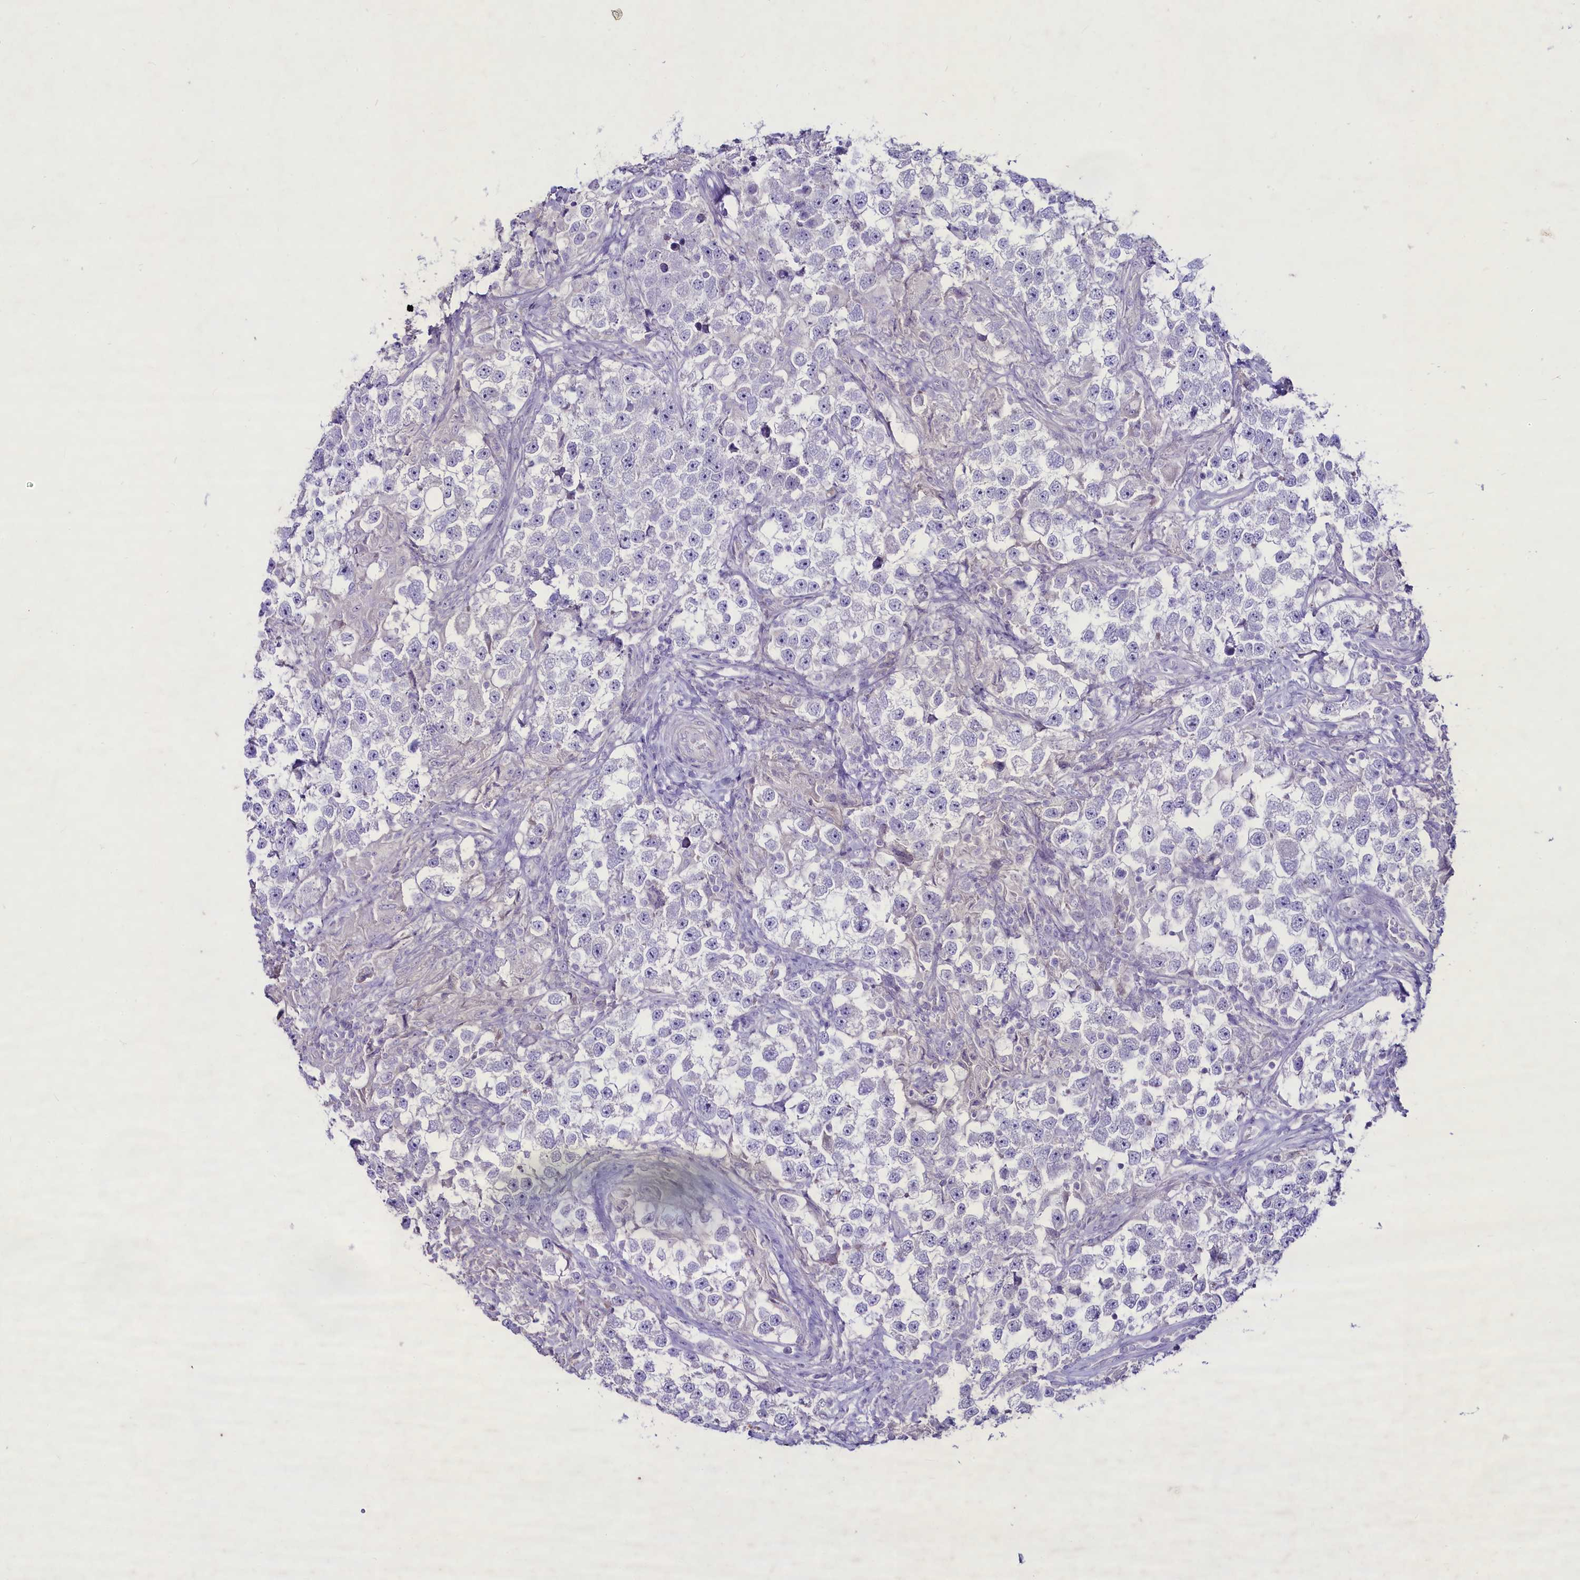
{"staining": {"intensity": "negative", "quantity": "none", "location": "none"}, "tissue": "testis cancer", "cell_type": "Tumor cells", "image_type": "cancer", "snomed": [{"axis": "morphology", "description": "Seminoma, NOS"}, {"axis": "topography", "description": "Testis"}], "caption": "Histopathology image shows no protein staining in tumor cells of testis cancer tissue. (DAB immunohistochemistry with hematoxylin counter stain).", "gene": "FAM209B", "patient": {"sex": "male", "age": 46}}